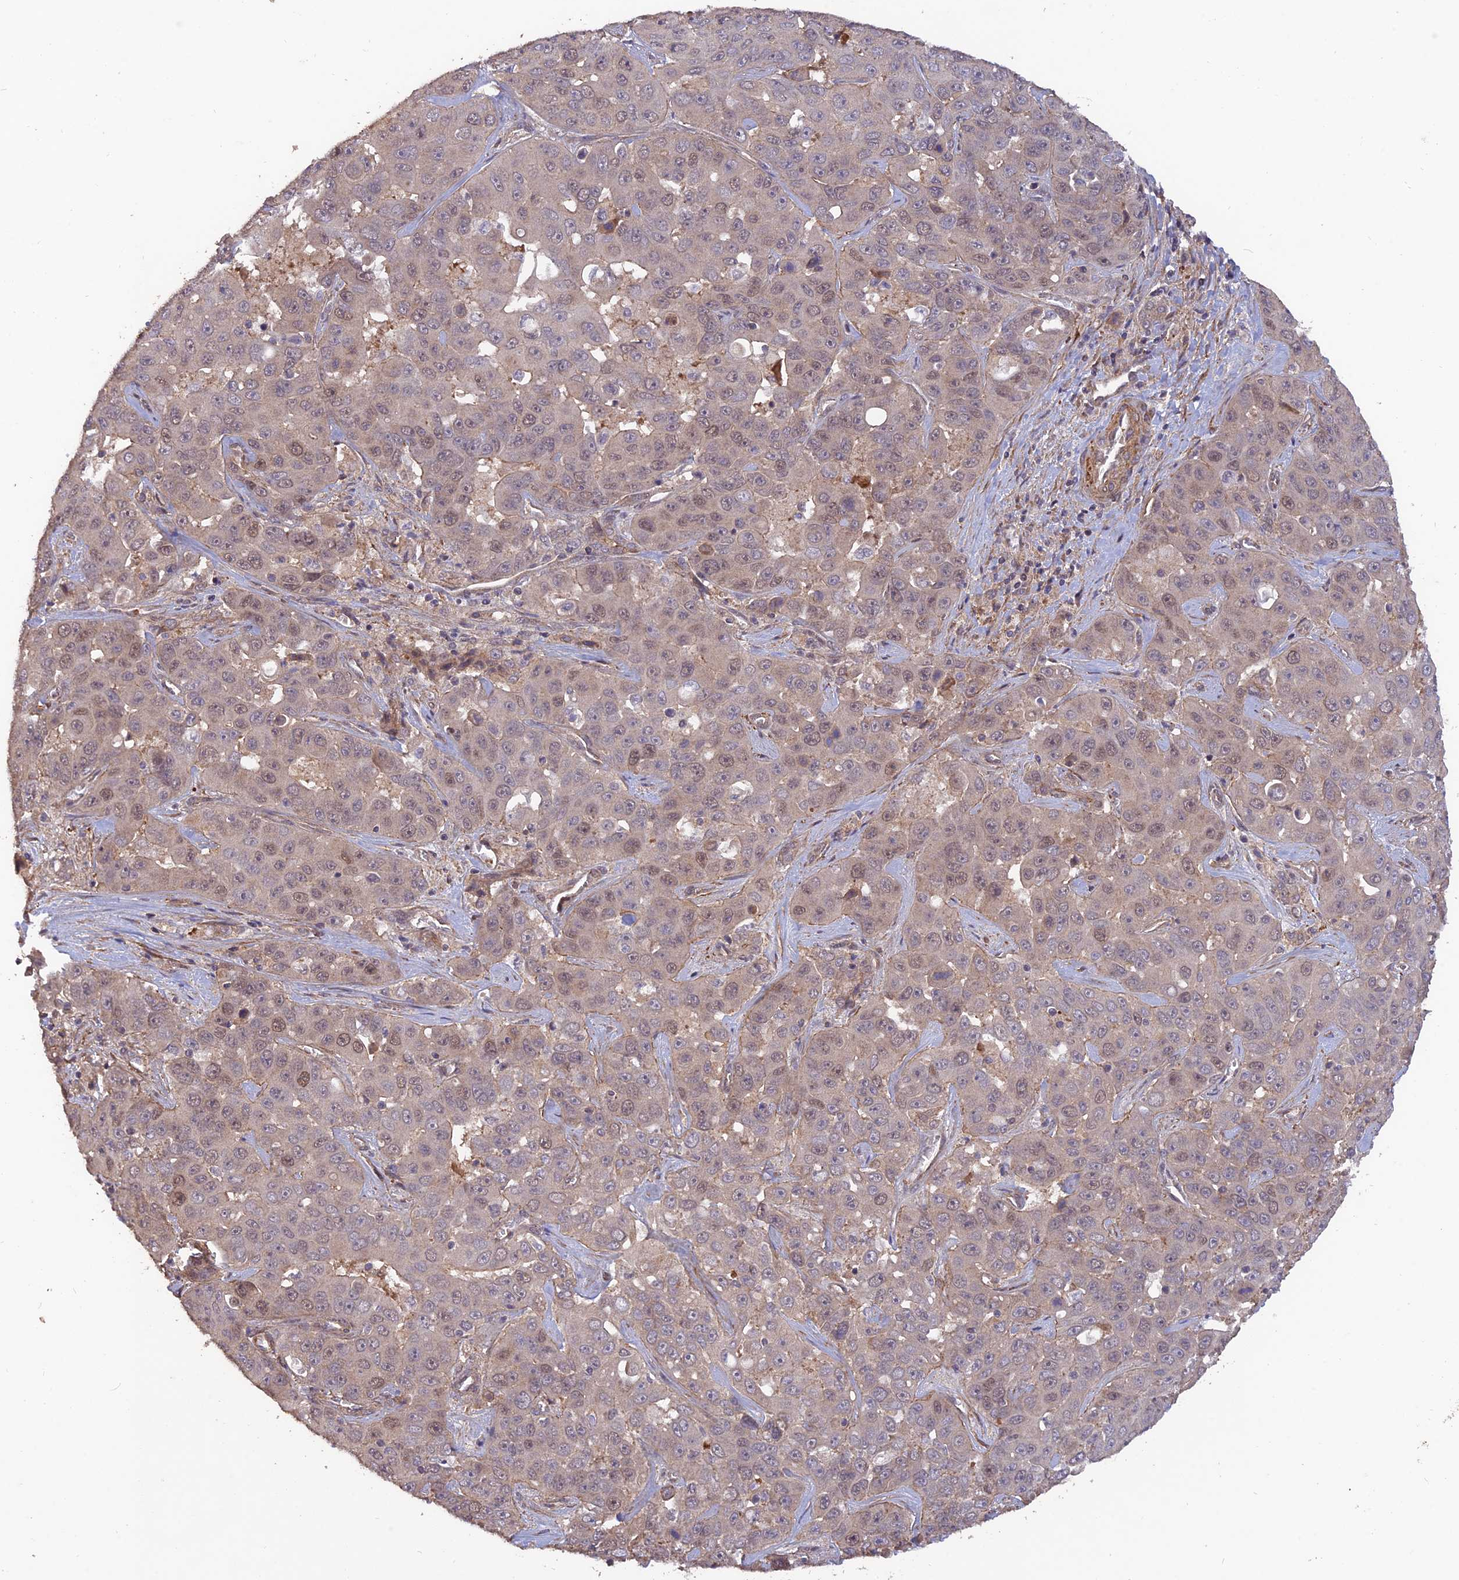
{"staining": {"intensity": "weak", "quantity": "25%-75%", "location": "nuclear"}, "tissue": "liver cancer", "cell_type": "Tumor cells", "image_type": "cancer", "snomed": [{"axis": "morphology", "description": "Cholangiocarcinoma"}, {"axis": "topography", "description": "Liver"}], "caption": "Immunohistochemical staining of human liver cancer shows weak nuclear protein expression in about 25%-75% of tumor cells.", "gene": "PAGR1", "patient": {"sex": "female", "age": 52}}